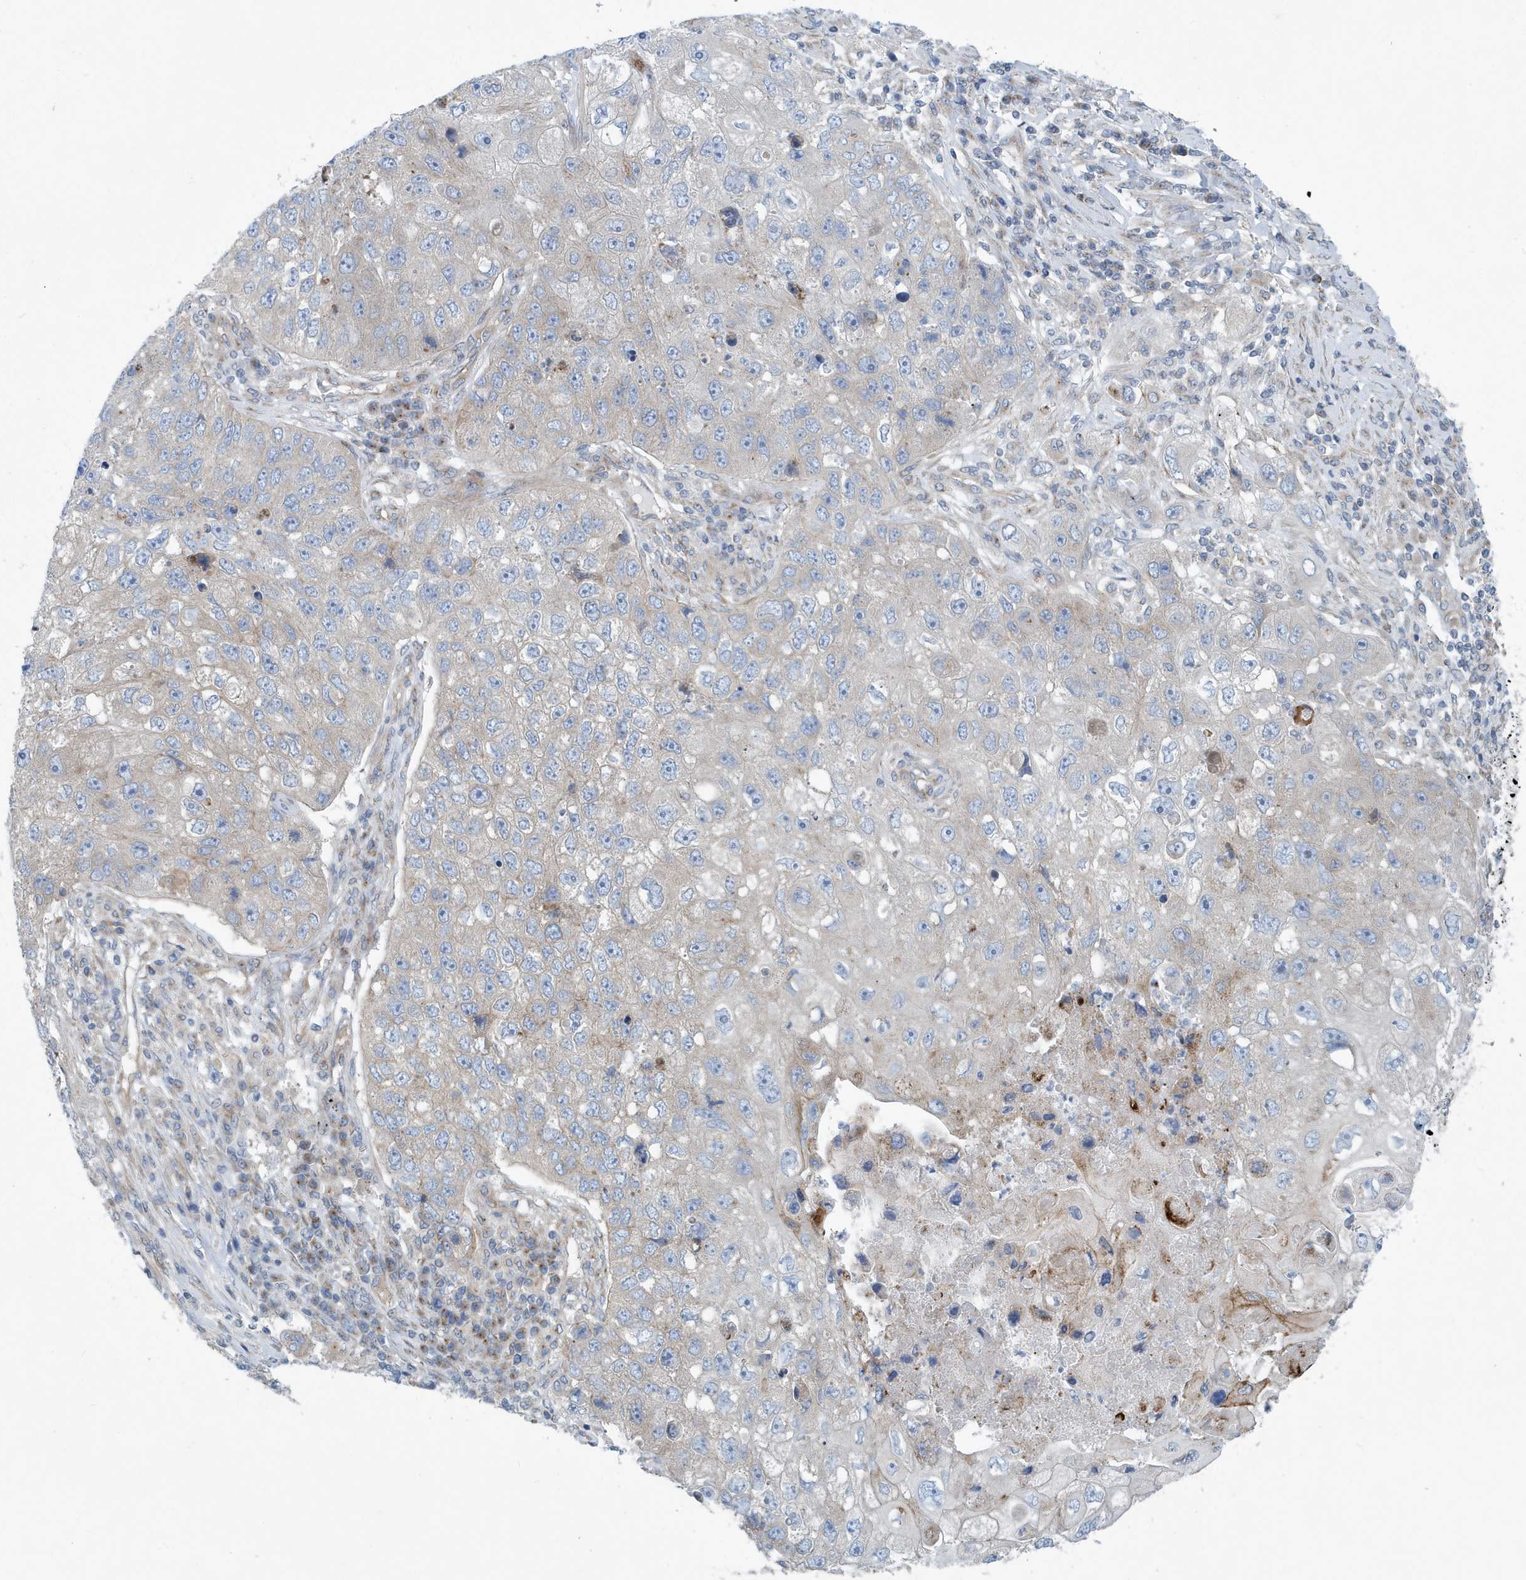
{"staining": {"intensity": "weak", "quantity": "<25%", "location": "cytoplasmic/membranous"}, "tissue": "lung cancer", "cell_type": "Tumor cells", "image_type": "cancer", "snomed": [{"axis": "morphology", "description": "Squamous cell carcinoma, NOS"}, {"axis": "topography", "description": "Lung"}], "caption": "This is a histopathology image of immunohistochemistry (IHC) staining of lung cancer (squamous cell carcinoma), which shows no staining in tumor cells.", "gene": "PPM1M", "patient": {"sex": "male", "age": 61}}